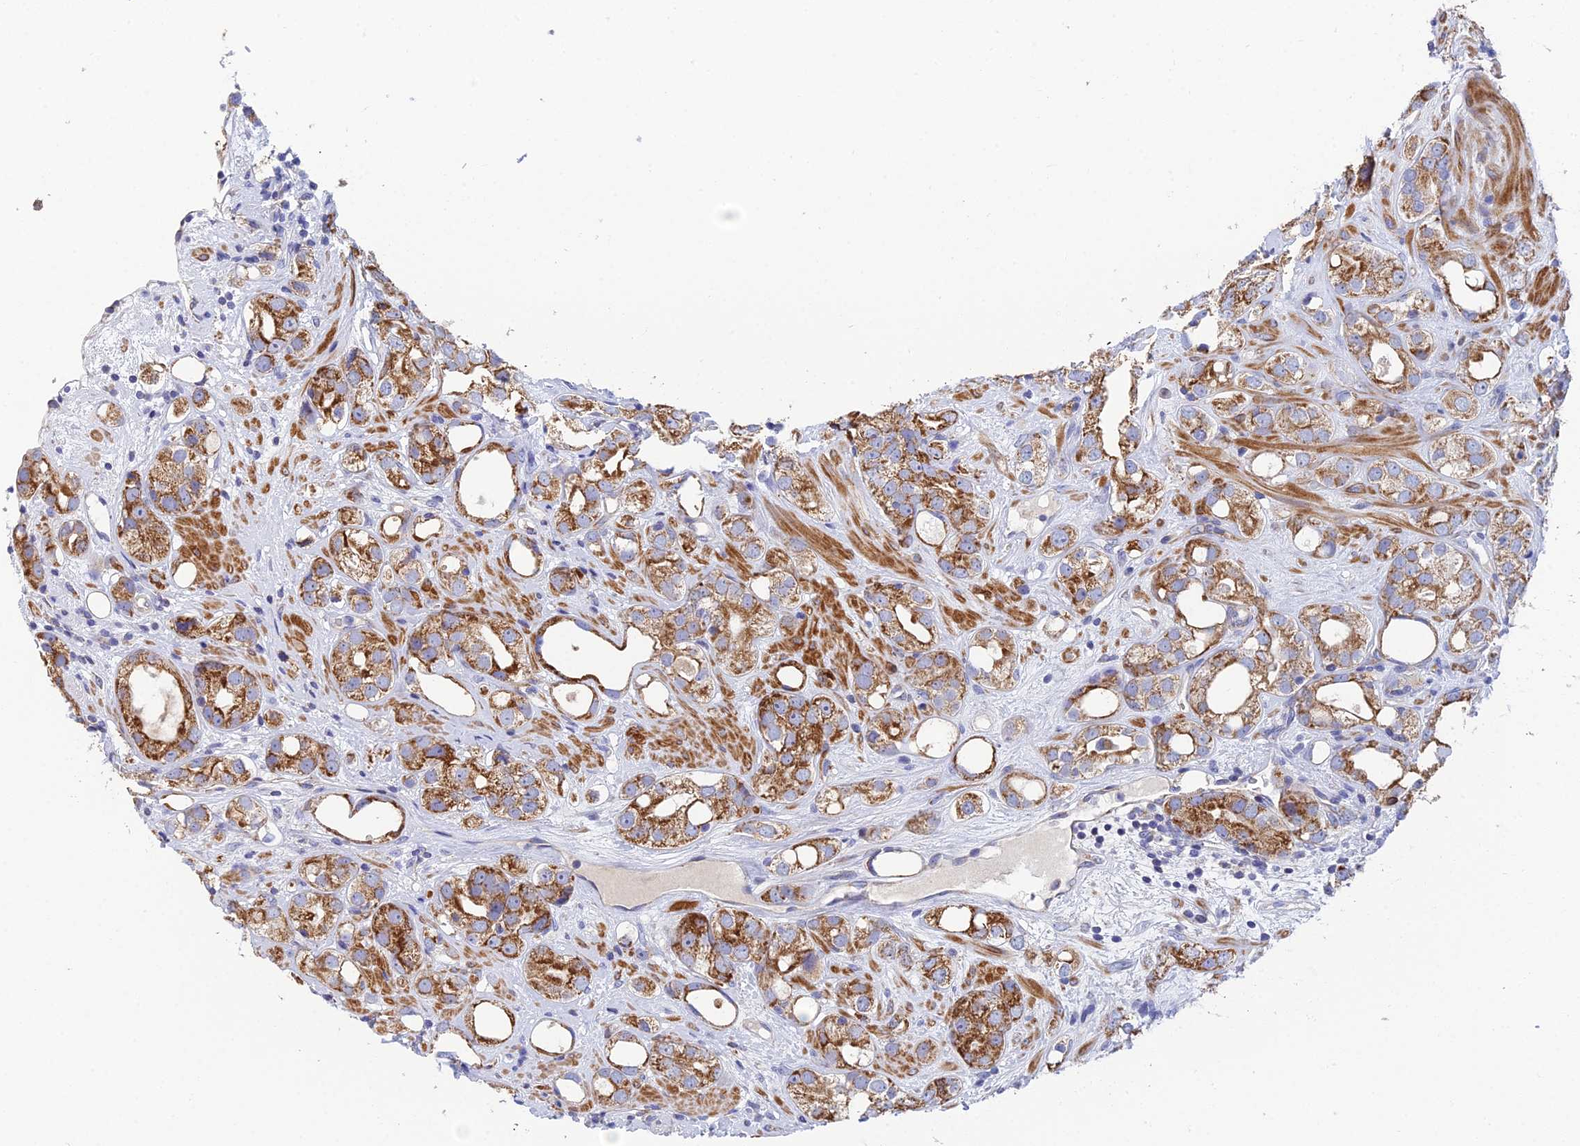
{"staining": {"intensity": "strong", "quantity": ">75%", "location": "cytoplasmic/membranous"}, "tissue": "prostate cancer", "cell_type": "Tumor cells", "image_type": "cancer", "snomed": [{"axis": "morphology", "description": "Adenocarcinoma, NOS"}, {"axis": "topography", "description": "Prostate"}], "caption": "Protein staining of prostate cancer tissue exhibits strong cytoplasmic/membranous expression in approximately >75% of tumor cells.", "gene": "CSPG4", "patient": {"sex": "male", "age": 79}}